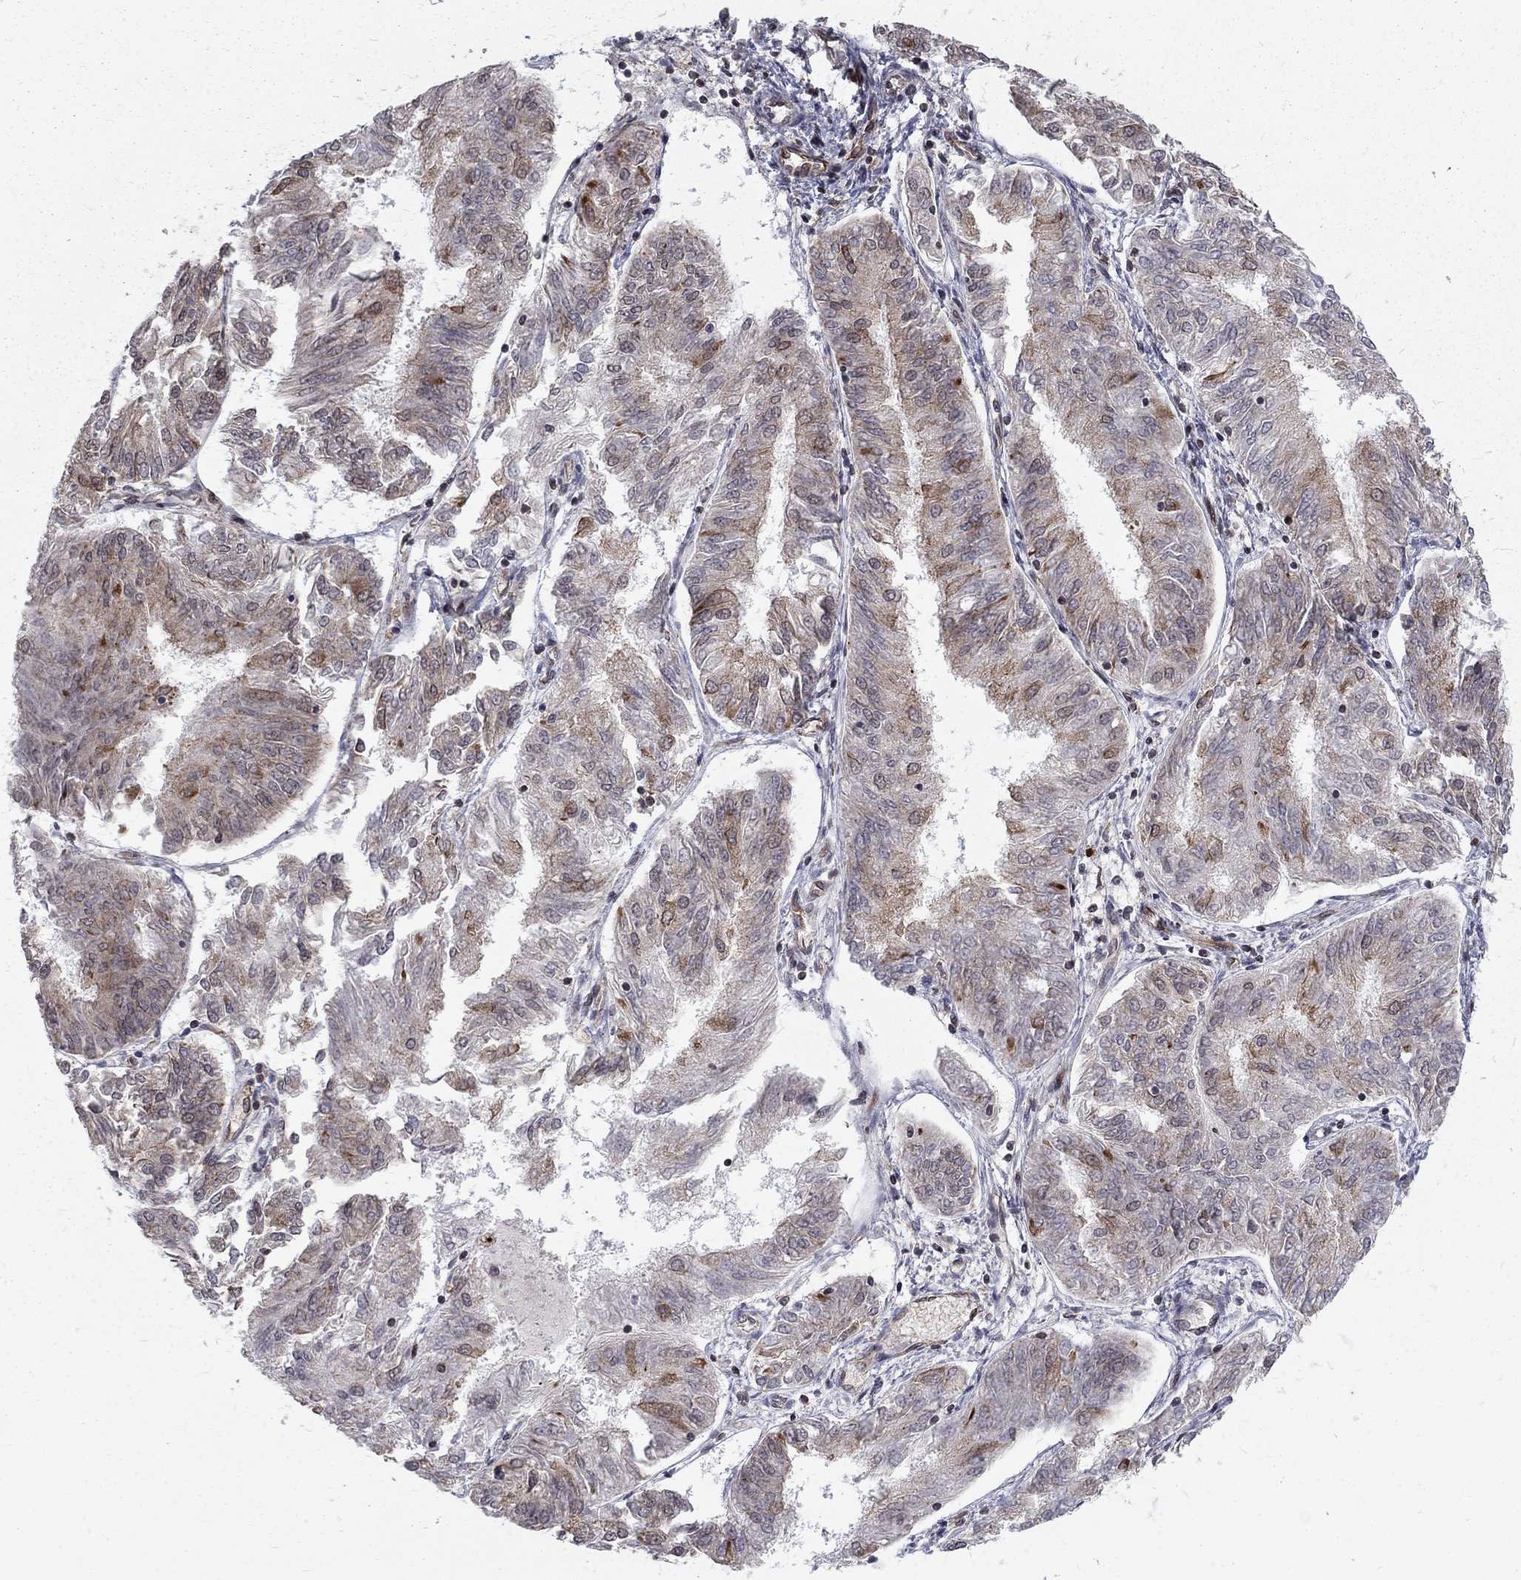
{"staining": {"intensity": "moderate", "quantity": "<25%", "location": "cytoplasmic/membranous"}, "tissue": "endometrial cancer", "cell_type": "Tumor cells", "image_type": "cancer", "snomed": [{"axis": "morphology", "description": "Adenocarcinoma, NOS"}, {"axis": "topography", "description": "Endometrium"}], "caption": "A photomicrograph of endometrial cancer (adenocarcinoma) stained for a protein shows moderate cytoplasmic/membranous brown staining in tumor cells.", "gene": "TCEAL1", "patient": {"sex": "female", "age": 58}}